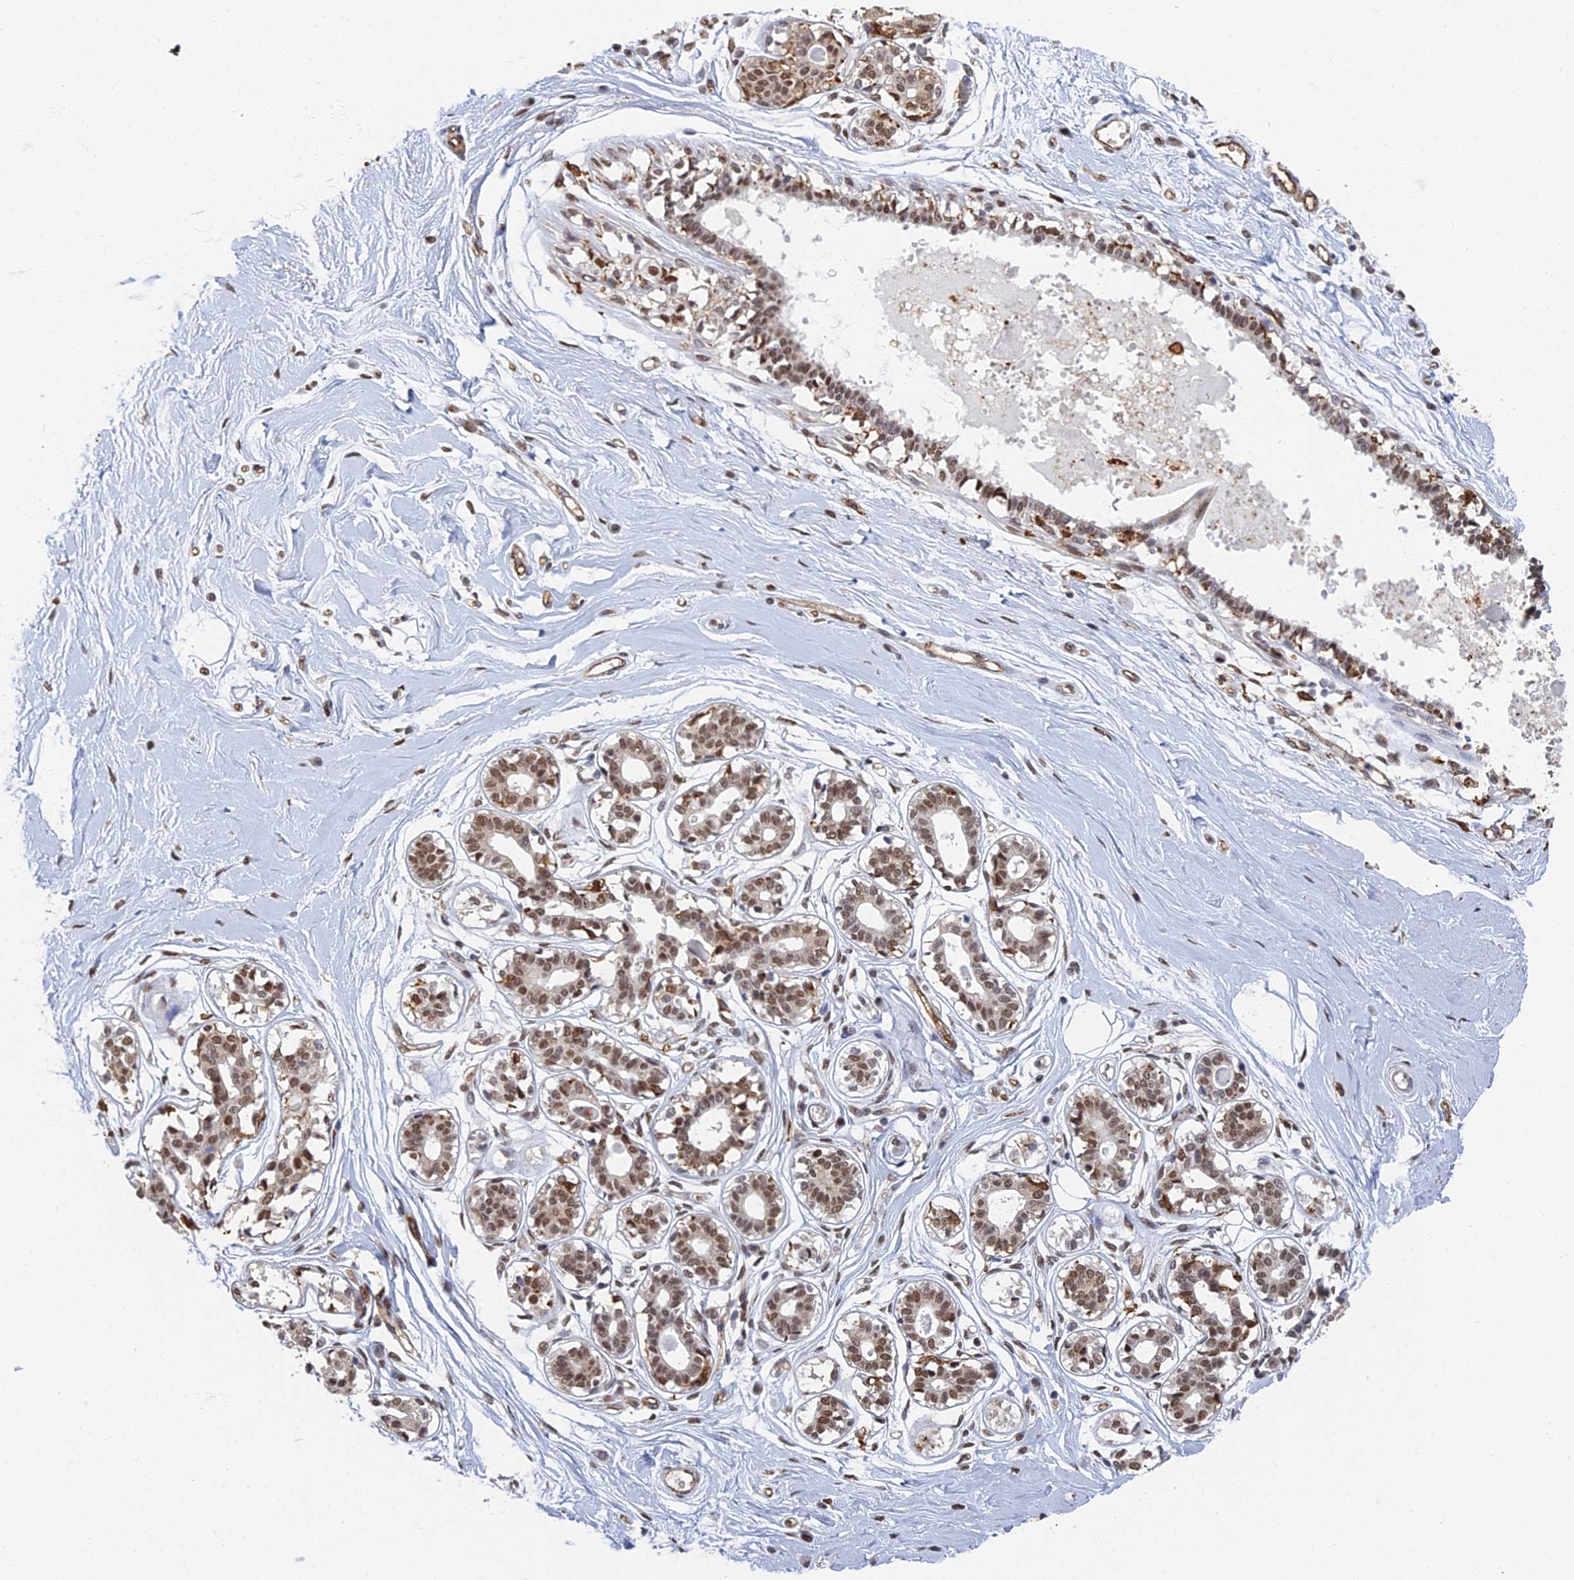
{"staining": {"intensity": "moderate", "quantity": ">75%", "location": "nuclear"}, "tissue": "breast", "cell_type": "Adipocytes", "image_type": "normal", "snomed": [{"axis": "morphology", "description": "Normal tissue, NOS"}, {"axis": "topography", "description": "Breast"}], "caption": "Immunohistochemistry (IHC) staining of benign breast, which shows medium levels of moderate nuclear expression in about >75% of adipocytes indicating moderate nuclear protein staining. The staining was performed using DAB (brown) for protein detection and nuclei were counterstained in hematoxylin (blue).", "gene": "GPATCH1", "patient": {"sex": "female", "age": 45}}